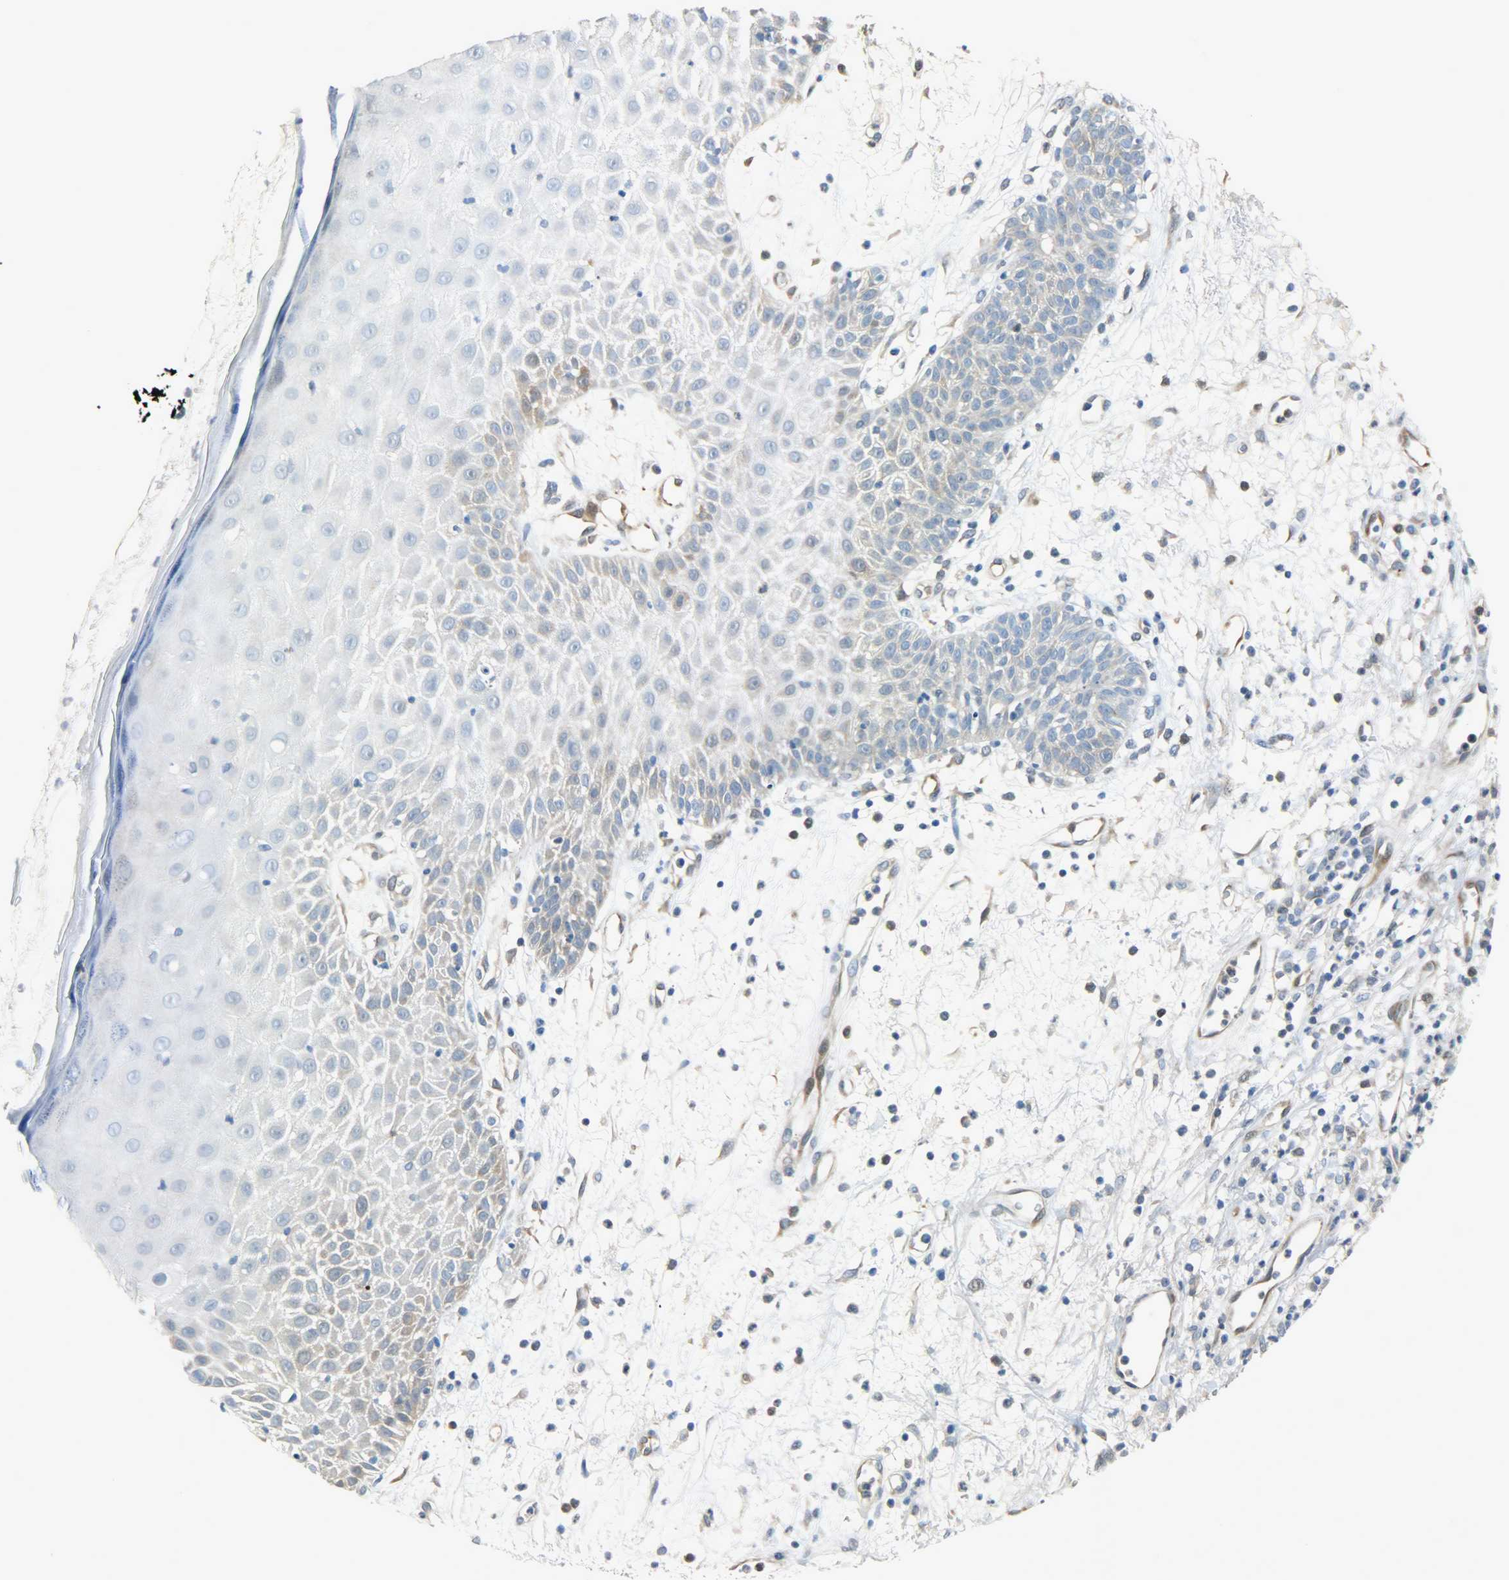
{"staining": {"intensity": "weak", "quantity": "<25%", "location": "cytoplasmic/membranous"}, "tissue": "skin cancer", "cell_type": "Tumor cells", "image_type": "cancer", "snomed": [{"axis": "morphology", "description": "Squamous cell carcinoma, NOS"}, {"axis": "topography", "description": "Skin"}], "caption": "DAB immunohistochemical staining of human skin cancer (squamous cell carcinoma) displays no significant positivity in tumor cells. (Stains: DAB (3,3'-diaminobenzidine) immunohistochemistry (IHC) with hematoxylin counter stain, Microscopy: brightfield microscopy at high magnification).", "gene": "EIF4EBP1", "patient": {"sex": "female", "age": 78}}